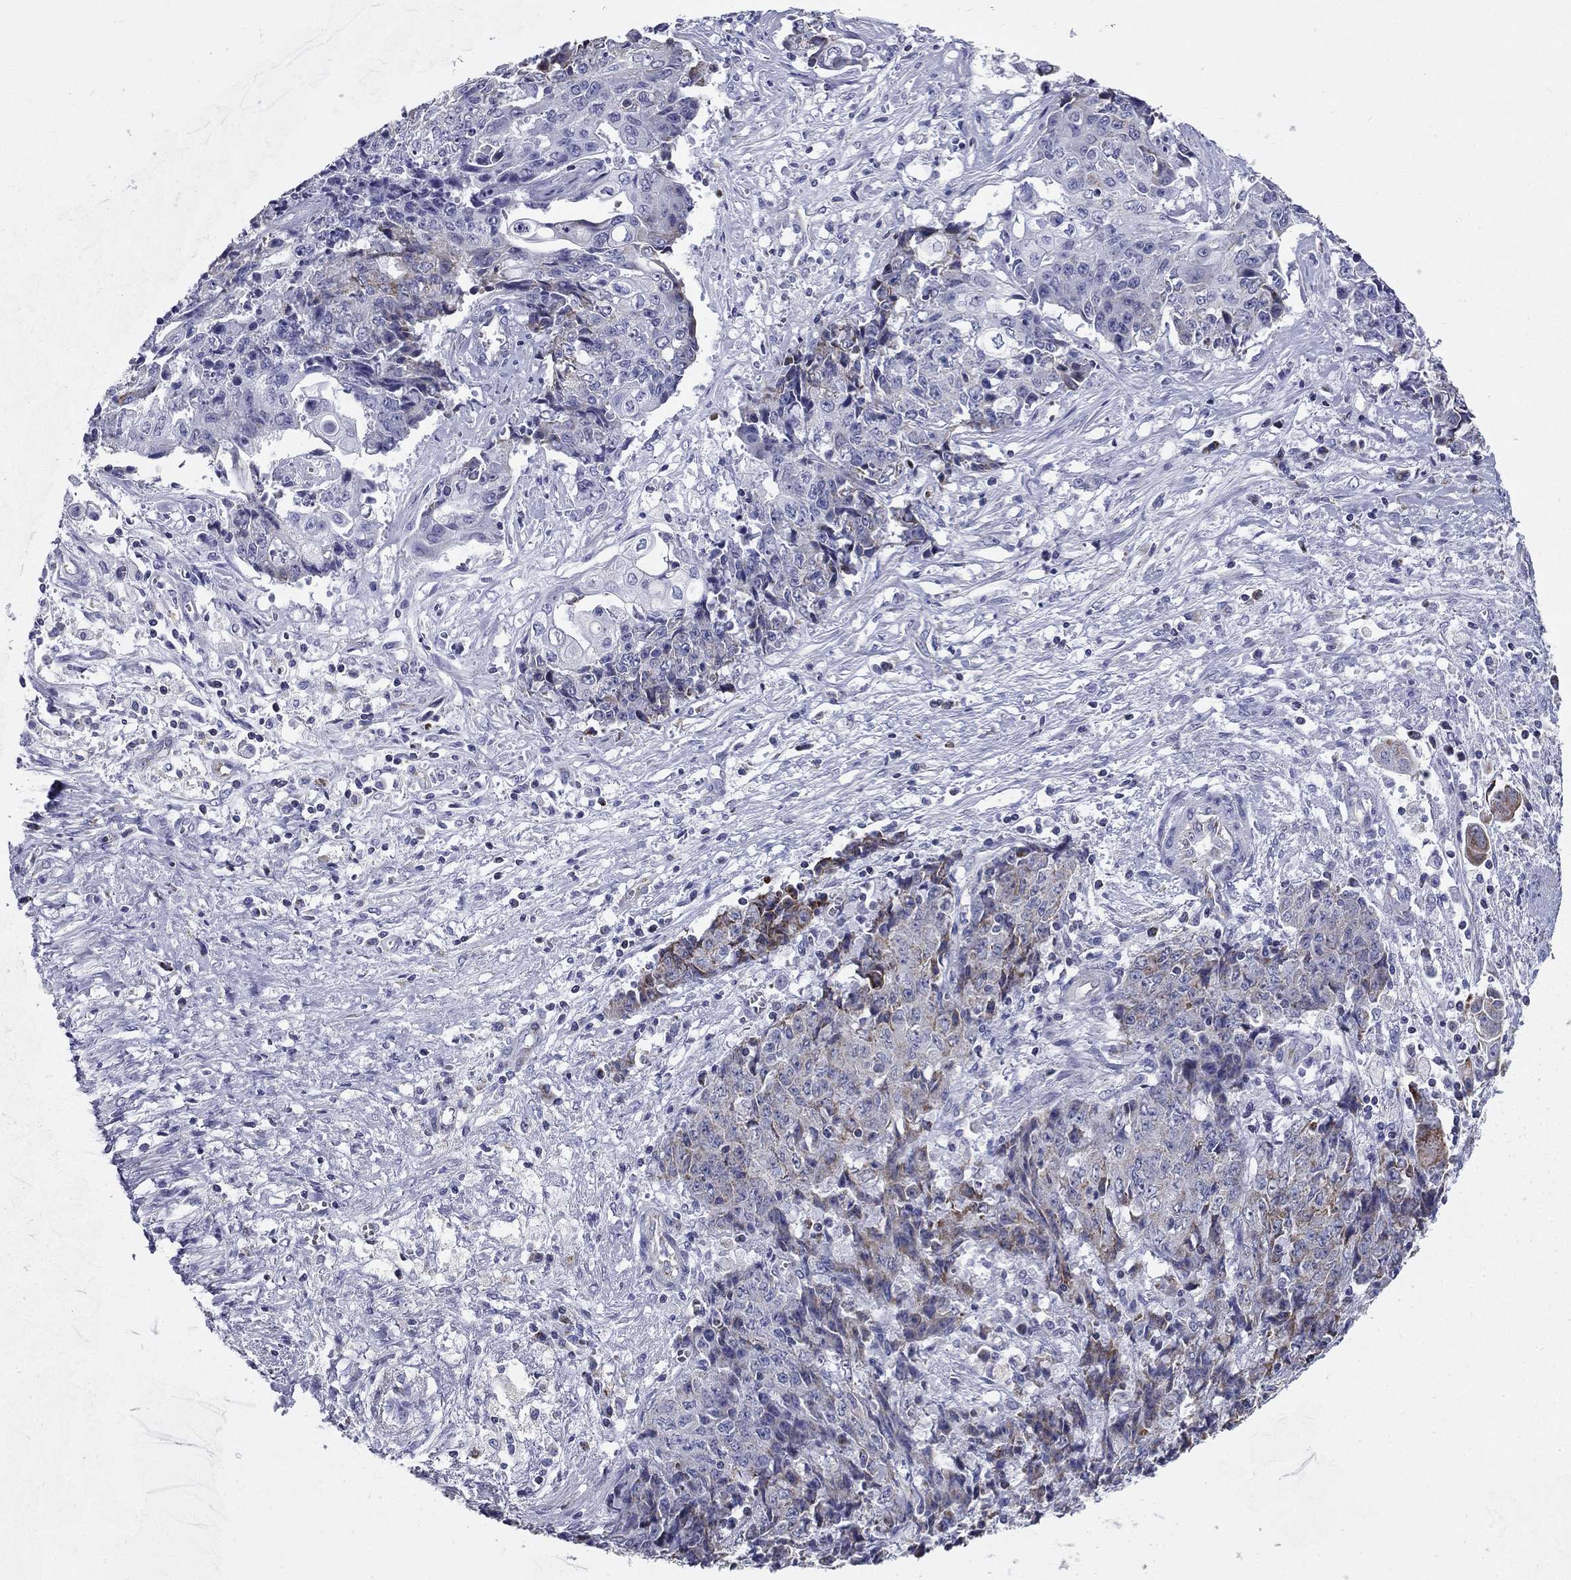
{"staining": {"intensity": "weak", "quantity": "25%-75%", "location": "cytoplasmic/membranous"}, "tissue": "ovarian cancer", "cell_type": "Tumor cells", "image_type": "cancer", "snomed": [{"axis": "morphology", "description": "Carcinoma, endometroid"}, {"axis": "topography", "description": "Ovary"}], "caption": "This is a micrograph of IHC staining of endometroid carcinoma (ovarian), which shows weak expression in the cytoplasmic/membranous of tumor cells.", "gene": "NDUFA4L2", "patient": {"sex": "female", "age": 42}}